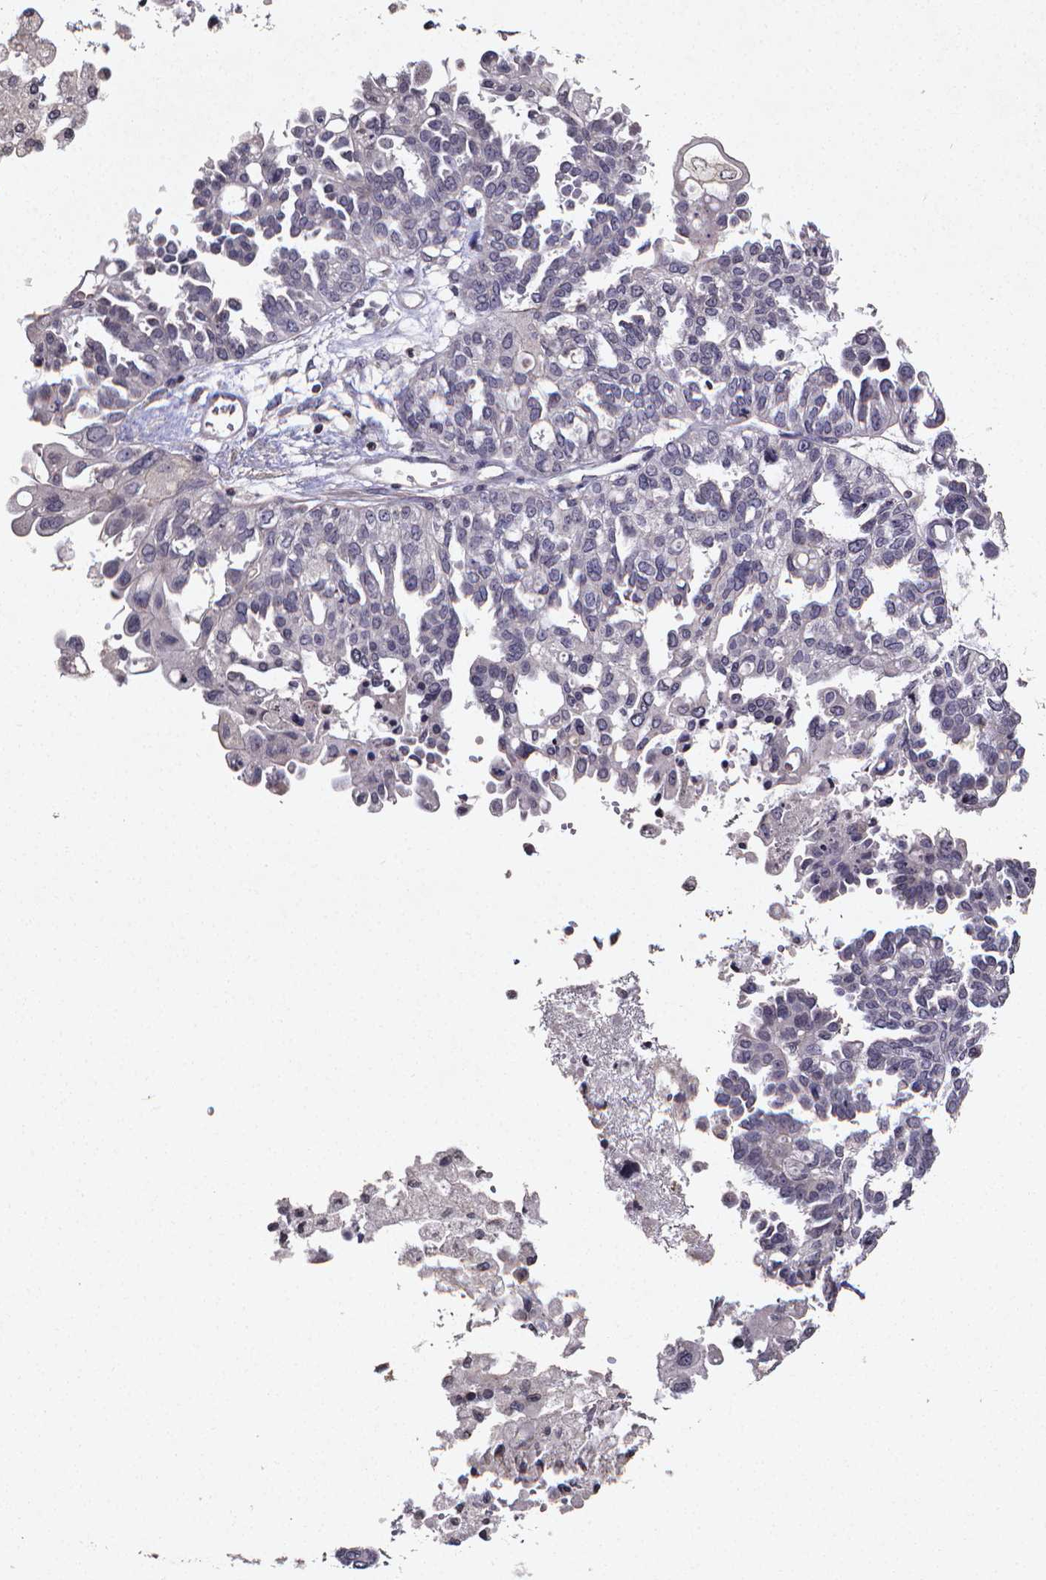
{"staining": {"intensity": "negative", "quantity": "none", "location": "none"}, "tissue": "ovarian cancer", "cell_type": "Tumor cells", "image_type": "cancer", "snomed": [{"axis": "morphology", "description": "Cystadenocarcinoma, serous, NOS"}, {"axis": "topography", "description": "Ovary"}], "caption": "IHC image of human ovarian cancer stained for a protein (brown), which shows no positivity in tumor cells.", "gene": "TP73", "patient": {"sex": "female", "age": 53}}